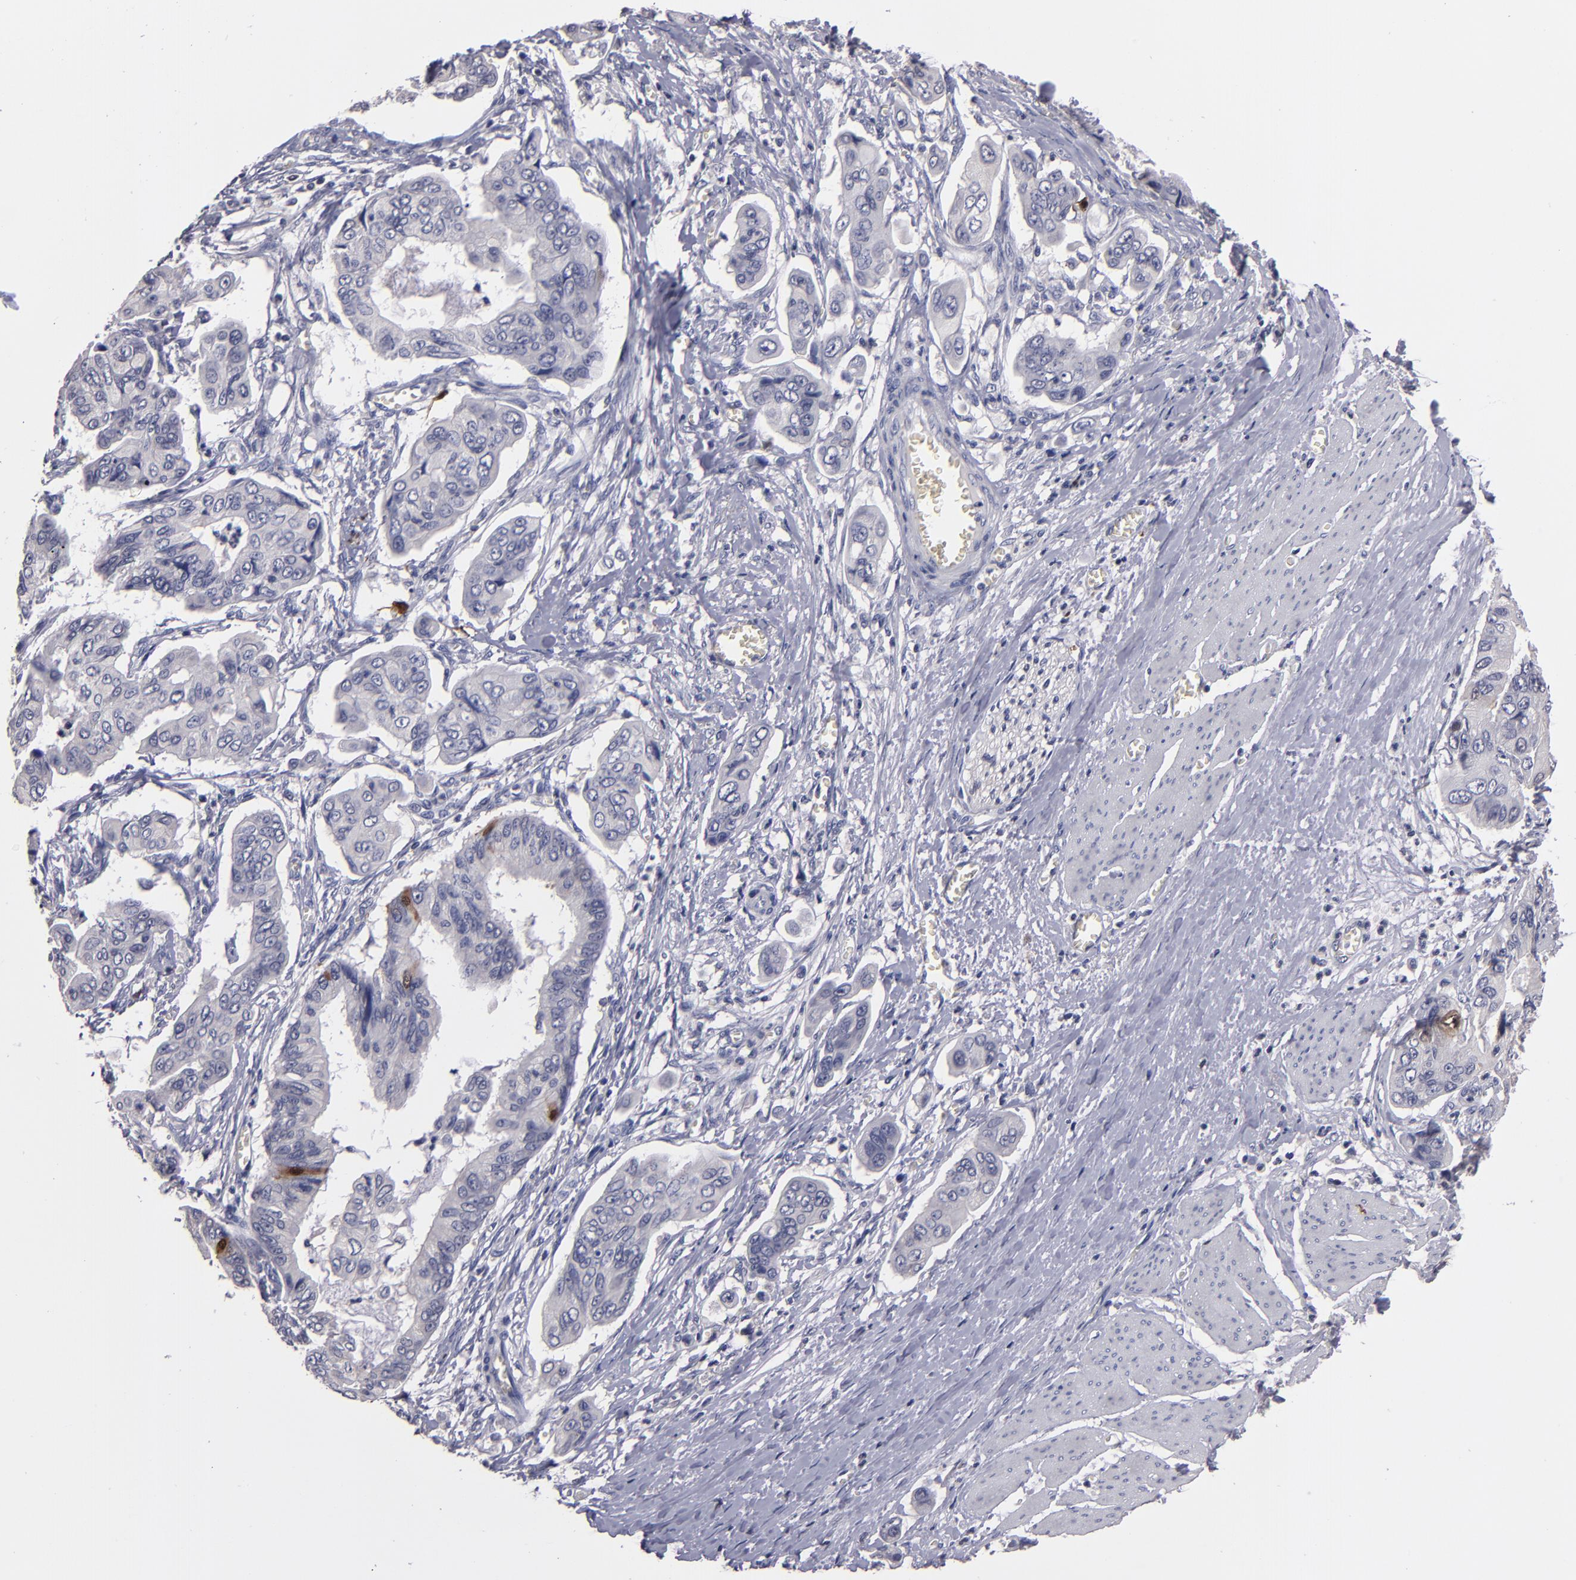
{"staining": {"intensity": "moderate", "quantity": "<25%", "location": "cytoplasmic/membranous,nuclear"}, "tissue": "stomach cancer", "cell_type": "Tumor cells", "image_type": "cancer", "snomed": [{"axis": "morphology", "description": "Adenocarcinoma, NOS"}, {"axis": "topography", "description": "Stomach, upper"}], "caption": "Brown immunohistochemical staining in stomach cancer reveals moderate cytoplasmic/membranous and nuclear staining in about <25% of tumor cells.", "gene": "S100A1", "patient": {"sex": "male", "age": 80}}